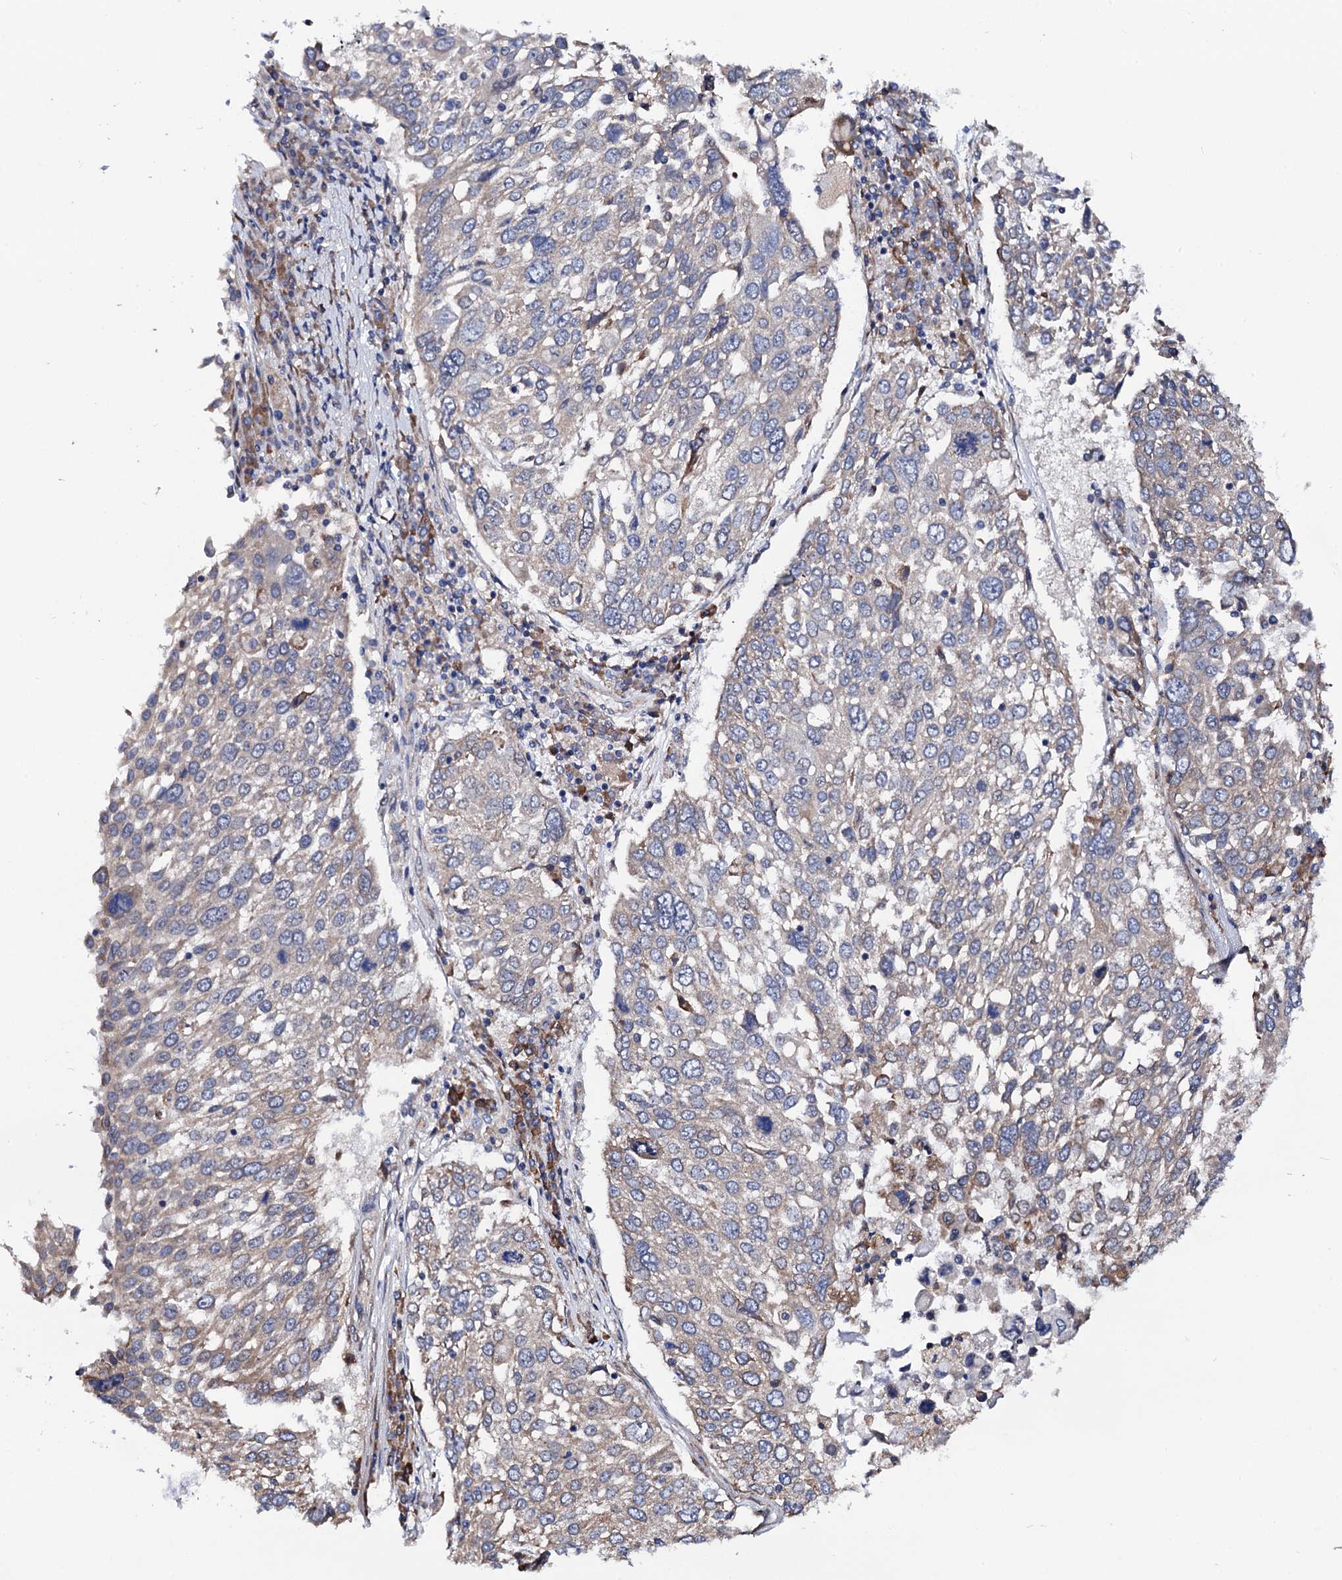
{"staining": {"intensity": "weak", "quantity": "<25%", "location": "cytoplasmic/membranous"}, "tissue": "lung cancer", "cell_type": "Tumor cells", "image_type": "cancer", "snomed": [{"axis": "morphology", "description": "Squamous cell carcinoma, NOS"}, {"axis": "topography", "description": "Lung"}], "caption": "This is an immunohistochemistry photomicrograph of squamous cell carcinoma (lung). There is no expression in tumor cells.", "gene": "PGLS", "patient": {"sex": "male", "age": 65}}